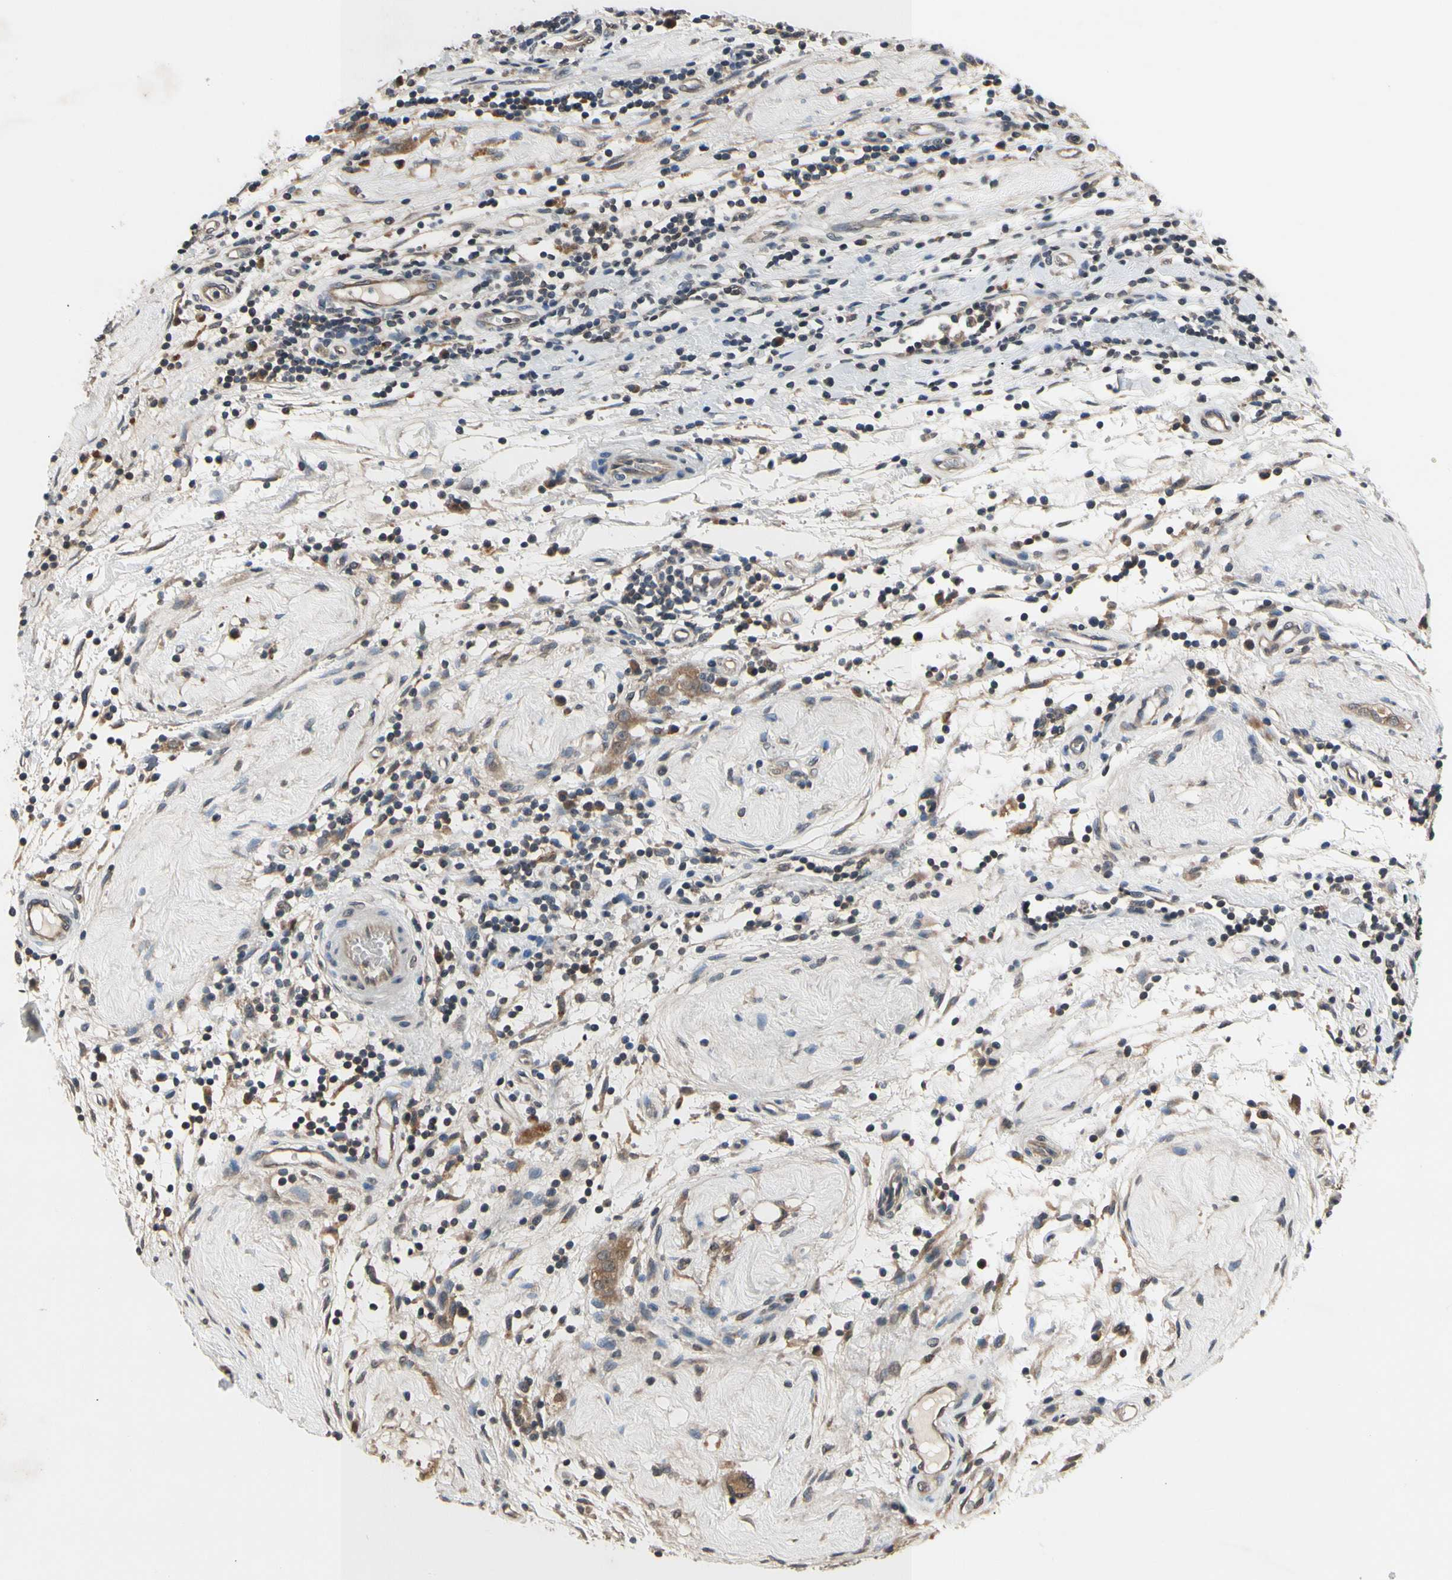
{"staining": {"intensity": "weak", "quantity": ">75%", "location": "cytoplasmic/membranous"}, "tissue": "testis cancer", "cell_type": "Tumor cells", "image_type": "cancer", "snomed": [{"axis": "morphology", "description": "Seminoma, NOS"}, {"axis": "topography", "description": "Testis"}], "caption": "Testis seminoma tissue exhibits weak cytoplasmic/membranous positivity in about >75% of tumor cells, visualized by immunohistochemistry.", "gene": "GCLC", "patient": {"sex": "male", "age": 43}}